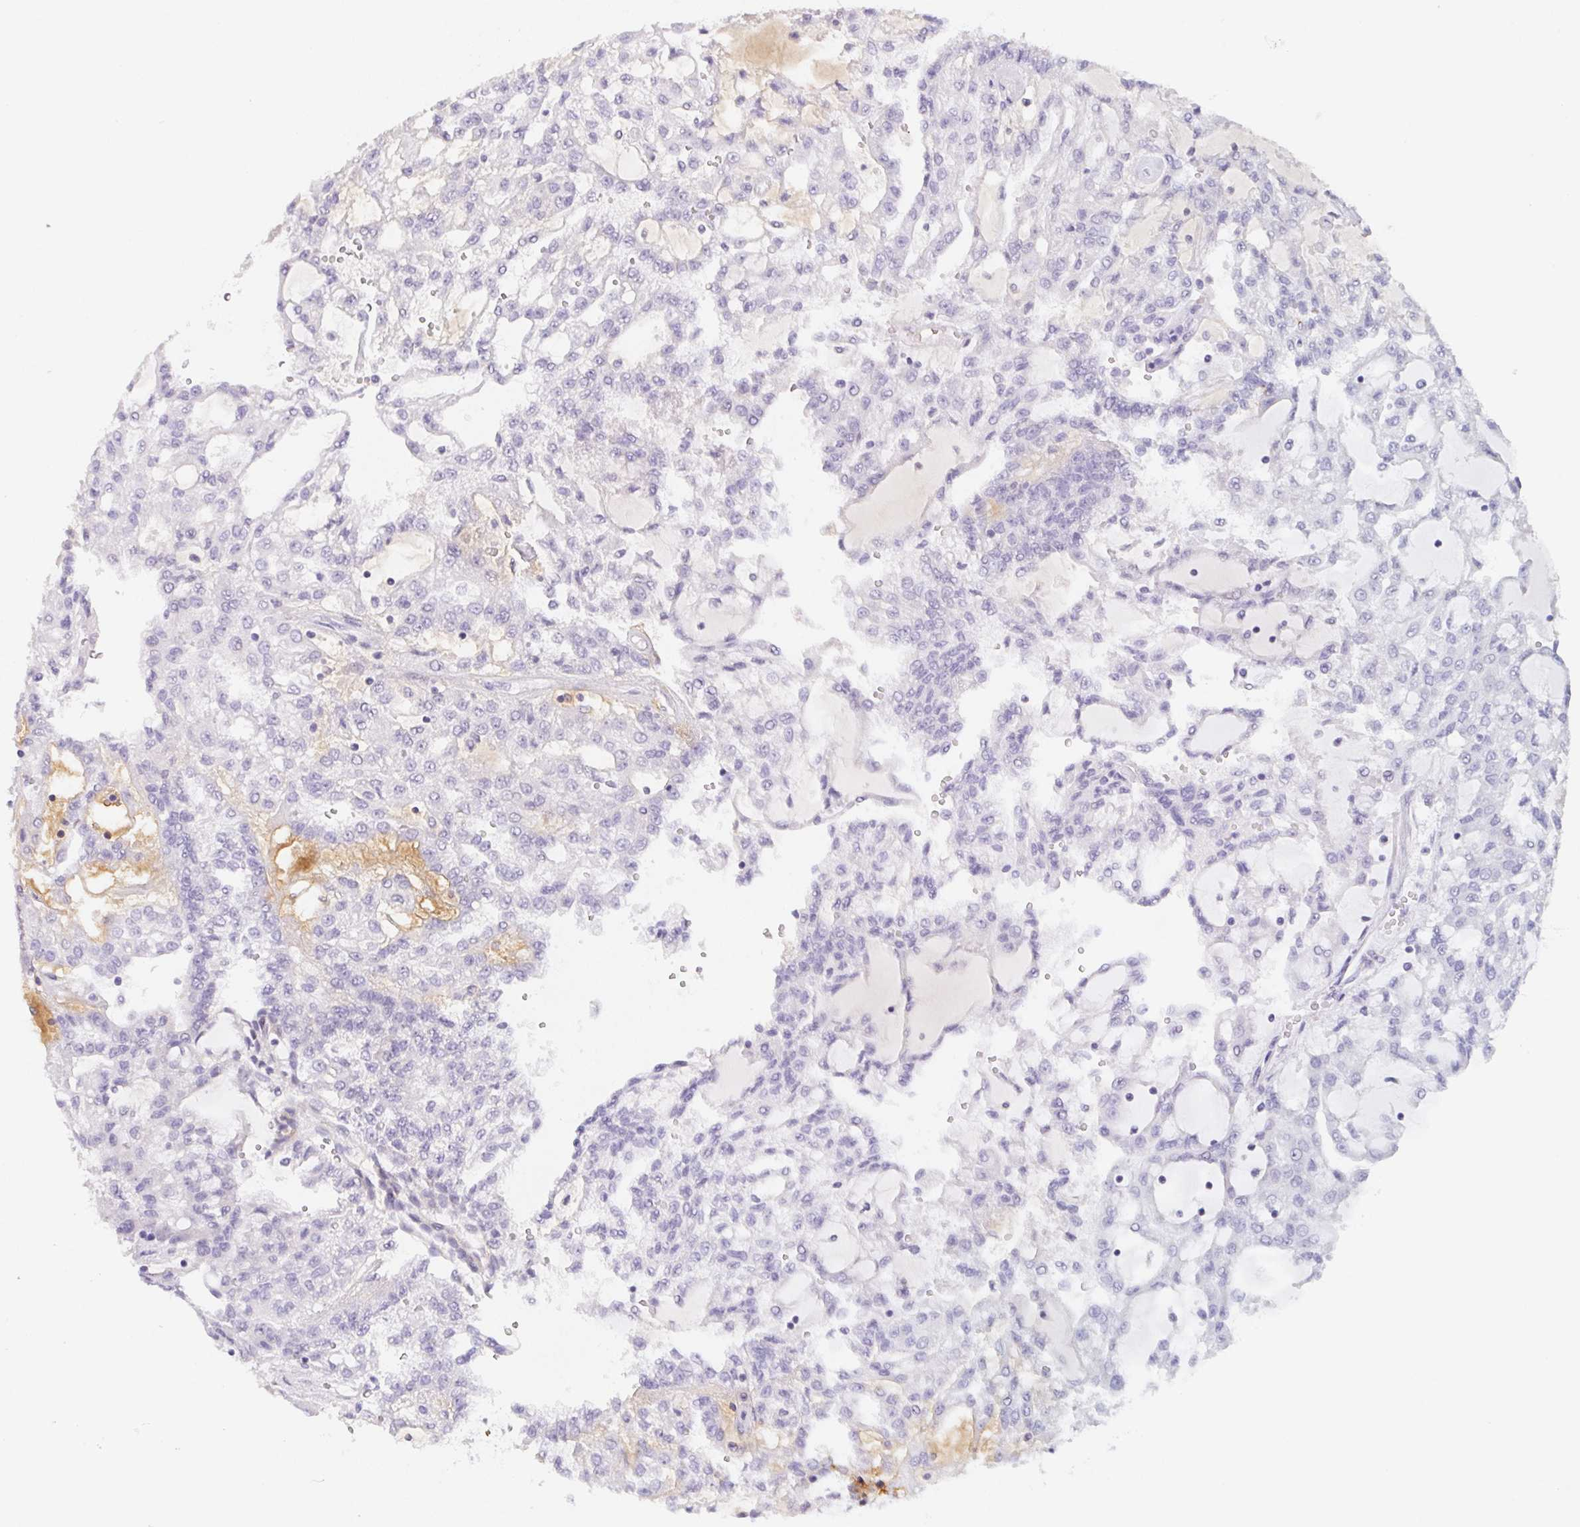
{"staining": {"intensity": "negative", "quantity": "none", "location": "none"}, "tissue": "renal cancer", "cell_type": "Tumor cells", "image_type": "cancer", "snomed": [{"axis": "morphology", "description": "Adenocarcinoma, NOS"}, {"axis": "topography", "description": "Kidney"}], "caption": "Renal cancer was stained to show a protein in brown. There is no significant expression in tumor cells.", "gene": "ITIH2", "patient": {"sex": "male", "age": 63}}